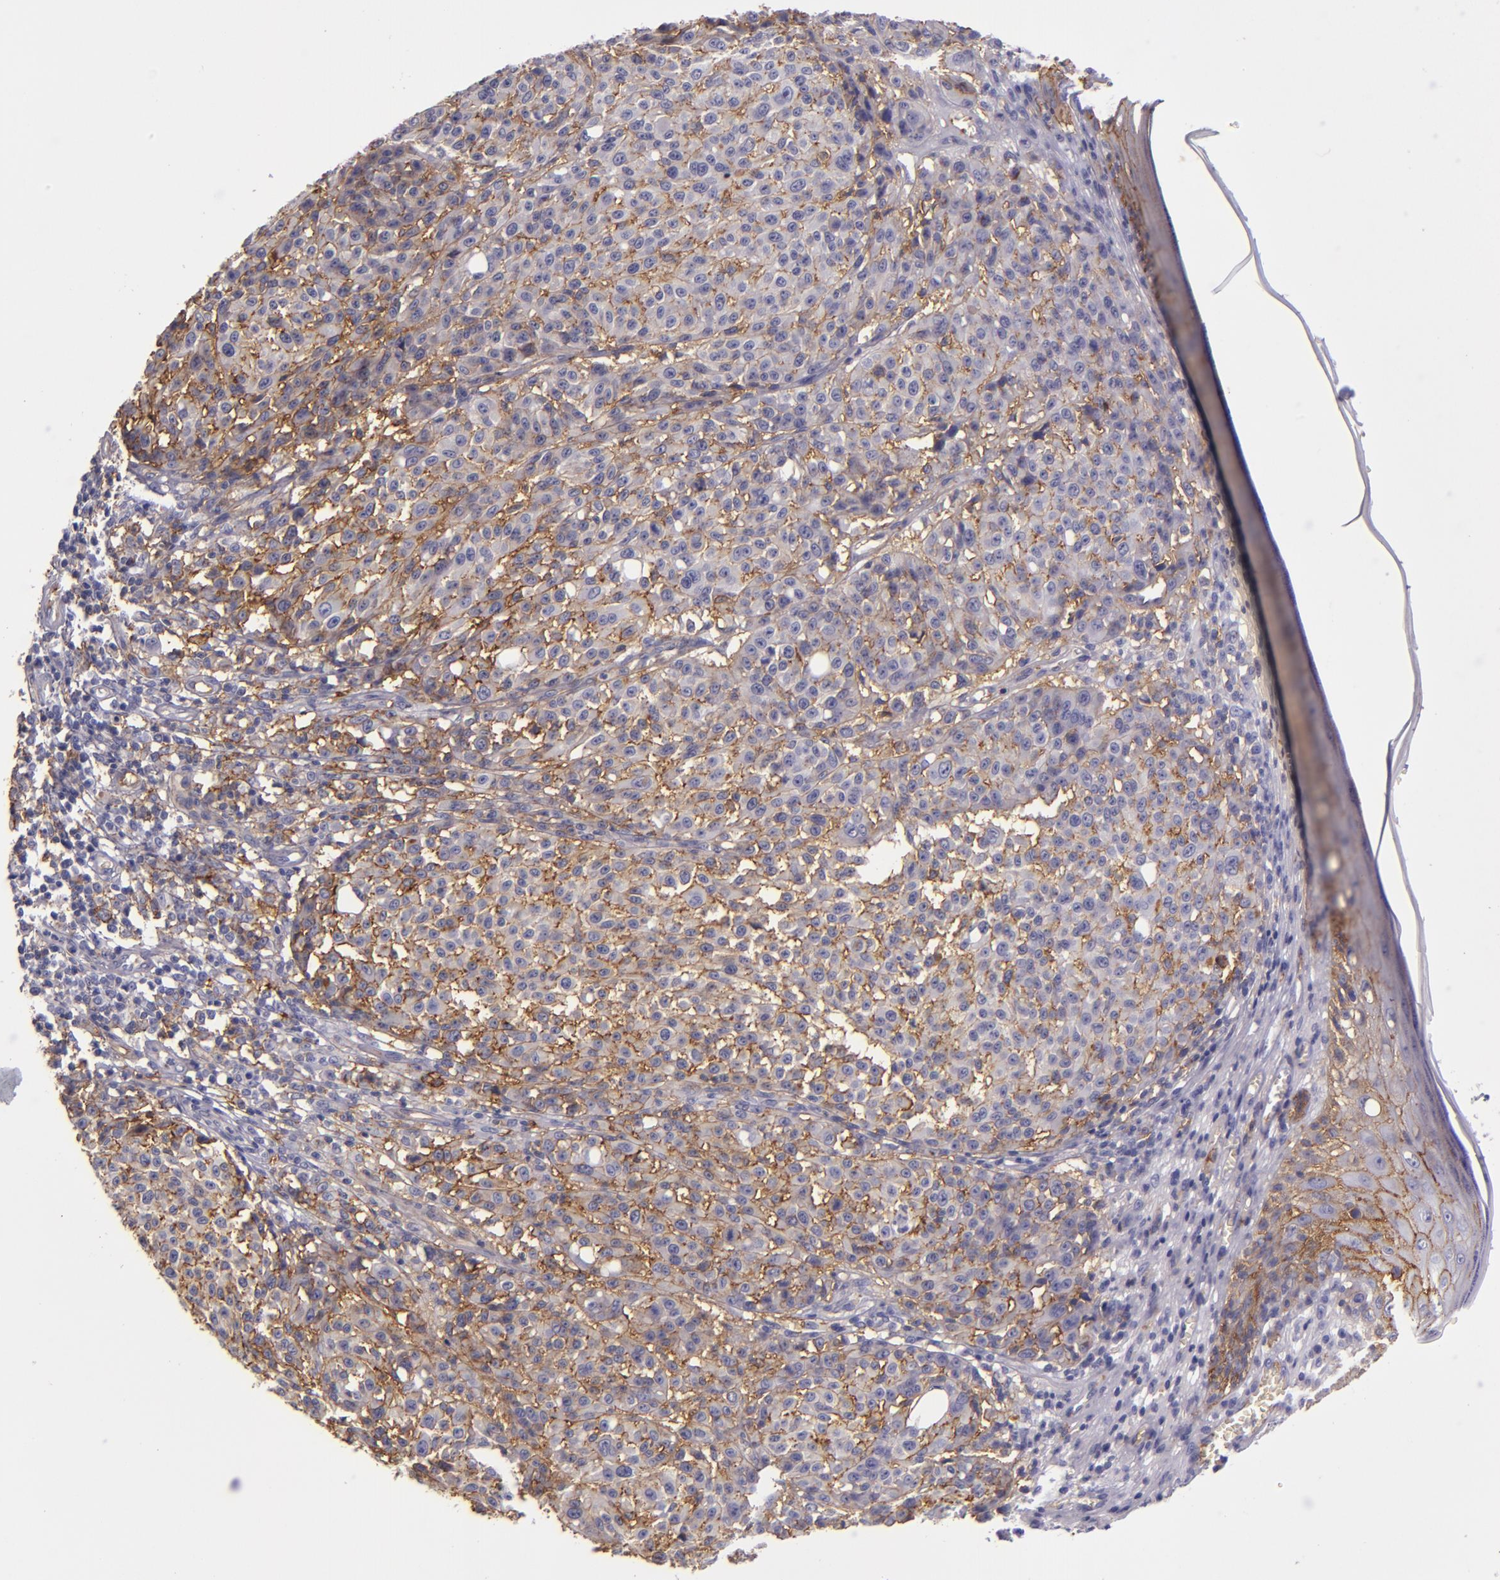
{"staining": {"intensity": "moderate", "quantity": ">75%", "location": "cytoplasmic/membranous"}, "tissue": "melanoma", "cell_type": "Tumor cells", "image_type": "cancer", "snomed": [{"axis": "morphology", "description": "Malignant melanoma, NOS"}, {"axis": "topography", "description": "Skin"}], "caption": "Protein expression analysis of melanoma shows moderate cytoplasmic/membranous positivity in approximately >75% of tumor cells.", "gene": "CD9", "patient": {"sex": "female", "age": 49}}